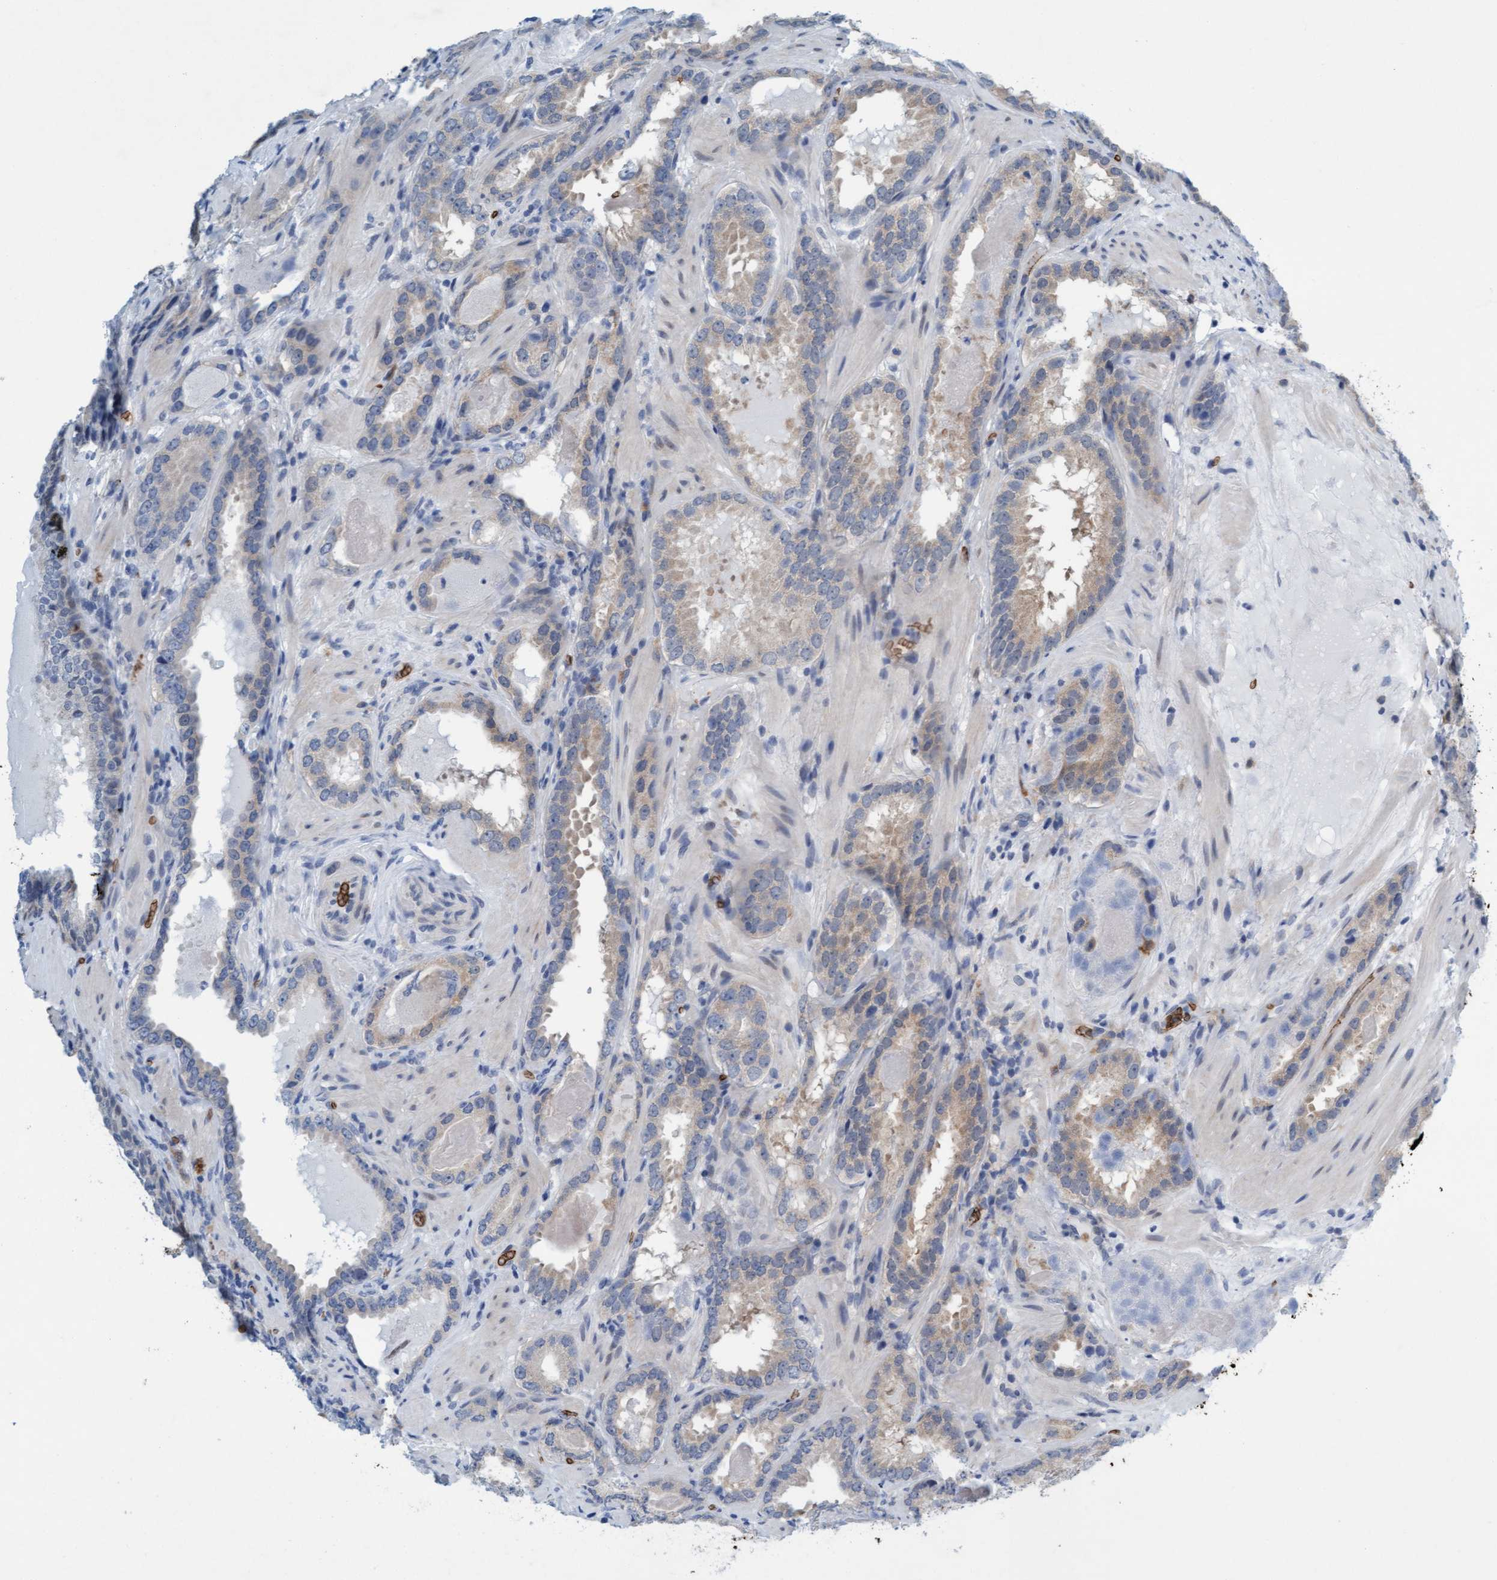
{"staining": {"intensity": "weak", "quantity": "<25%", "location": "cytoplasmic/membranous"}, "tissue": "prostate cancer", "cell_type": "Tumor cells", "image_type": "cancer", "snomed": [{"axis": "morphology", "description": "Adenocarcinoma, Low grade"}, {"axis": "topography", "description": "Prostate"}], "caption": "A high-resolution micrograph shows immunohistochemistry staining of prostate cancer (adenocarcinoma (low-grade)), which shows no significant expression in tumor cells.", "gene": "SPEM2", "patient": {"sex": "male", "age": 51}}